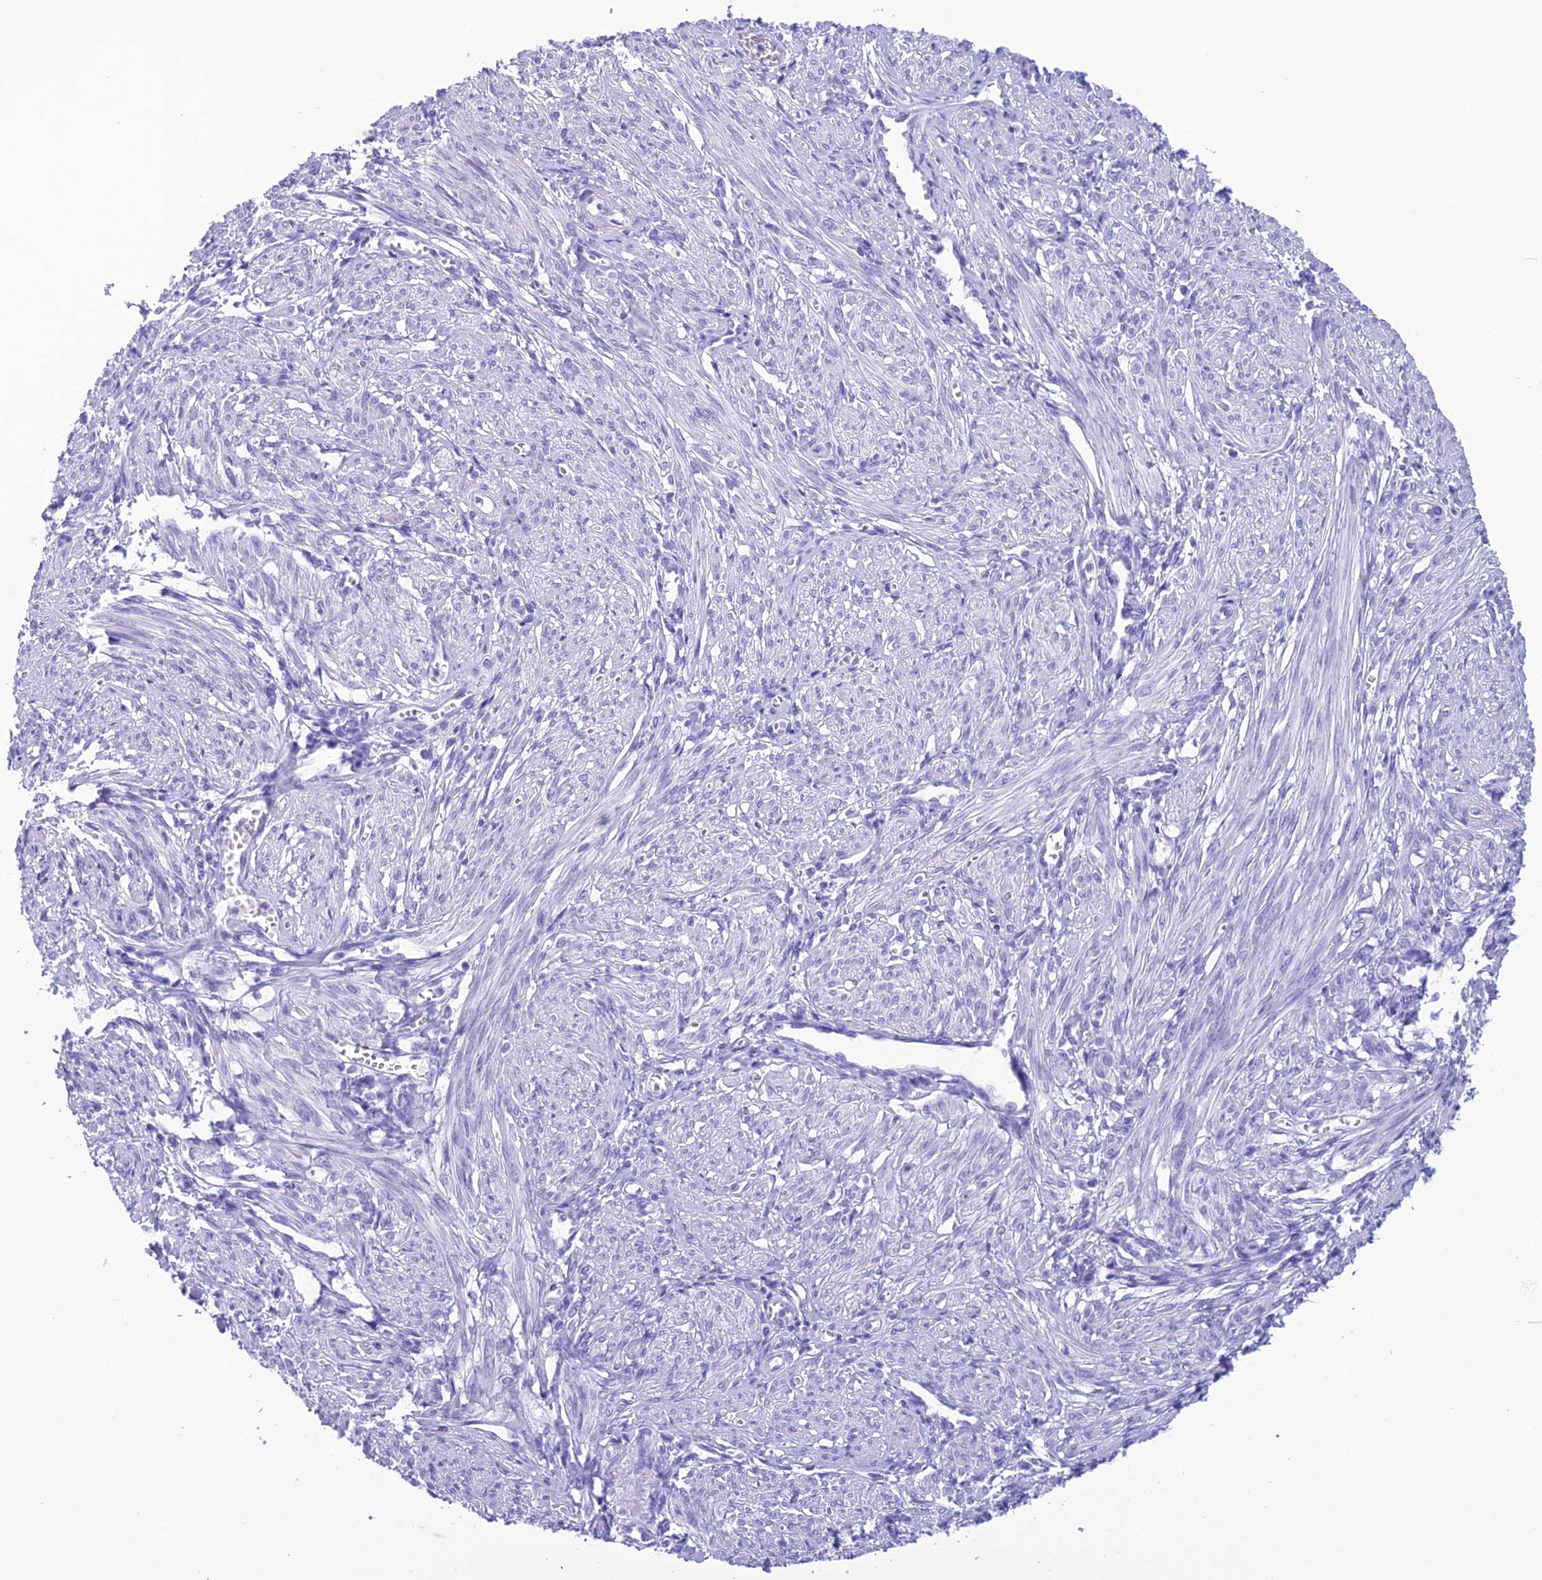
{"staining": {"intensity": "negative", "quantity": "none", "location": "none"}, "tissue": "smooth muscle", "cell_type": "Smooth muscle cells", "image_type": "normal", "snomed": [{"axis": "morphology", "description": "Normal tissue, NOS"}, {"axis": "topography", "description": "Smooth muscle"}], "caption": "This is a image of immunohistochemistry (IHC) staining of normal smooth muscle, which shows no staining in smooth muscle cells.", "gene": "TRAM1L1", "patient": {"sex": "female", "age": 39}}